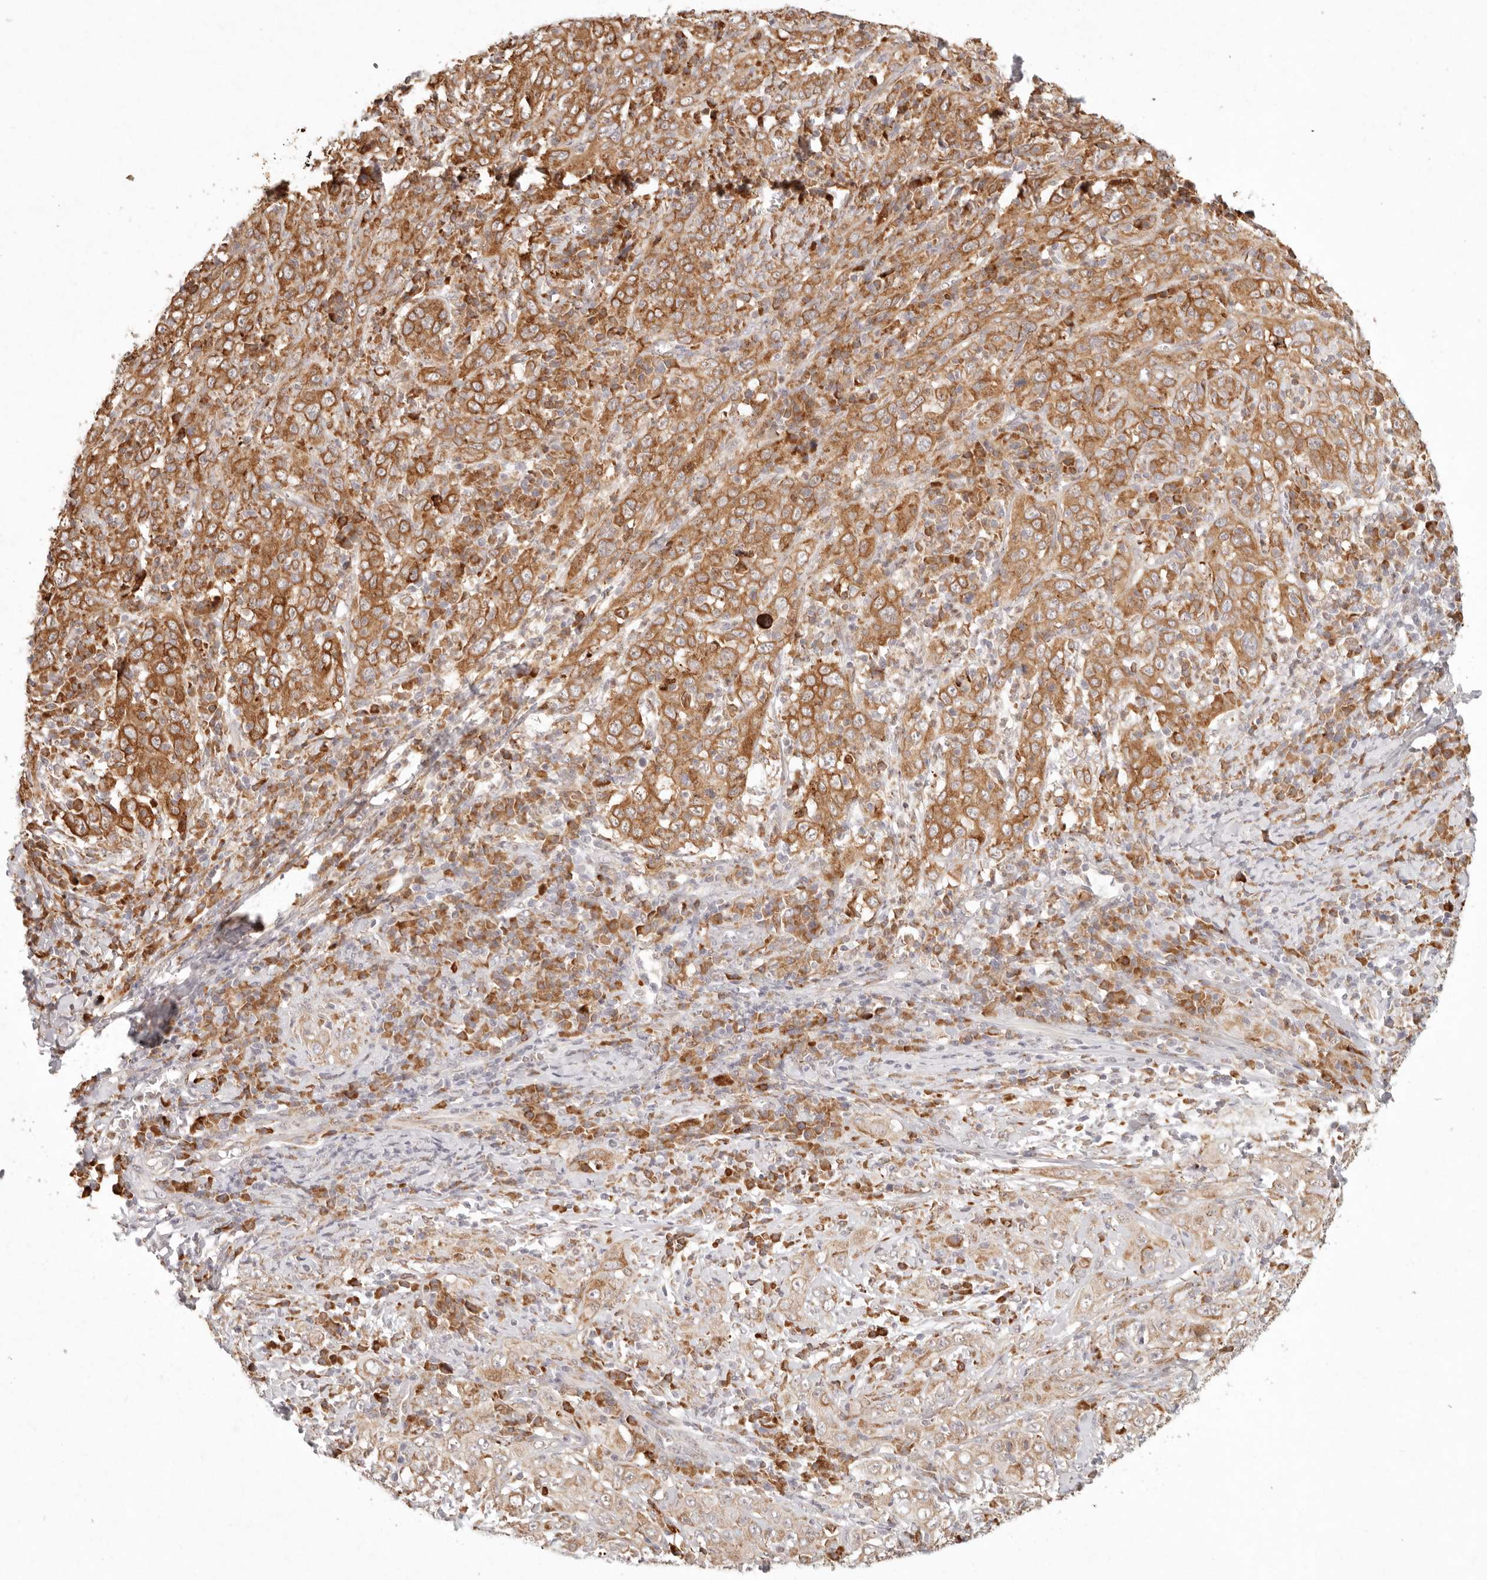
{"staining": {"intensity": "strong", "quantity": ">75%", "location": "cytoplasmic/membranous"}, "tissue": "cervical cancer", "cell_type": "Tumor cells", "image_type": "cancer", "snomed": [{"axis": "morphology", "description": "Squamous cell carcinoma, NOS"}, {"axis": "topography", "description": "Cervix"}], "caption": "Human cervical cancer (squamous cell carcinoma) stained with a brown dye exhibits strong cytoplasmic/membranous positive staining in approximately >75% of tumor cells.", "gene": "C1orf127", "patient": {"sex": "female", "age": 46}}